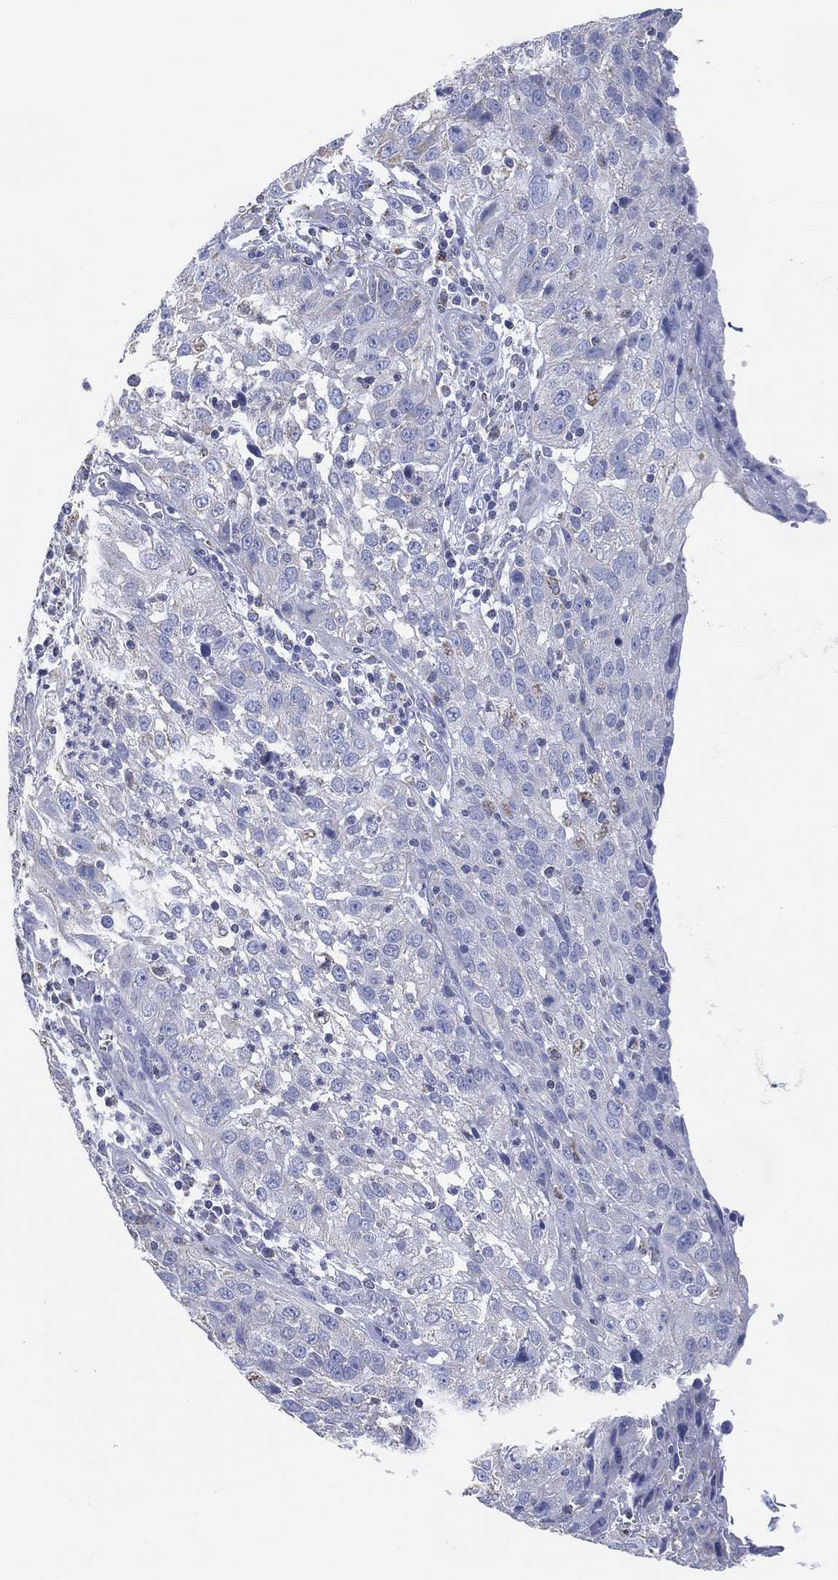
{"staining": {"intensity": "negative", "quantity": "none", "location": "none"}, "tissue": "cervical cancer", "cell_type": "Tumor cells", "image_type": "cancer", "snomed": [{"axis": "morphology", "description": "Squamous cell carcinoma, NOS"}, {"axis": "topography", "description": "Cervix"}], "caption": "DAB (3,3'-diaminobenzidine) immunohistochemical staining of squamous cell carcinoma (cervical) demonstrates no significant staining in tumor cells. (Stains: DAB IHC with hematoxylin counter stain, Microscopy: brightfield microscopy at high magnification).", "gene": "CFTR", "patient": {"sex": "female", "age": 32}}